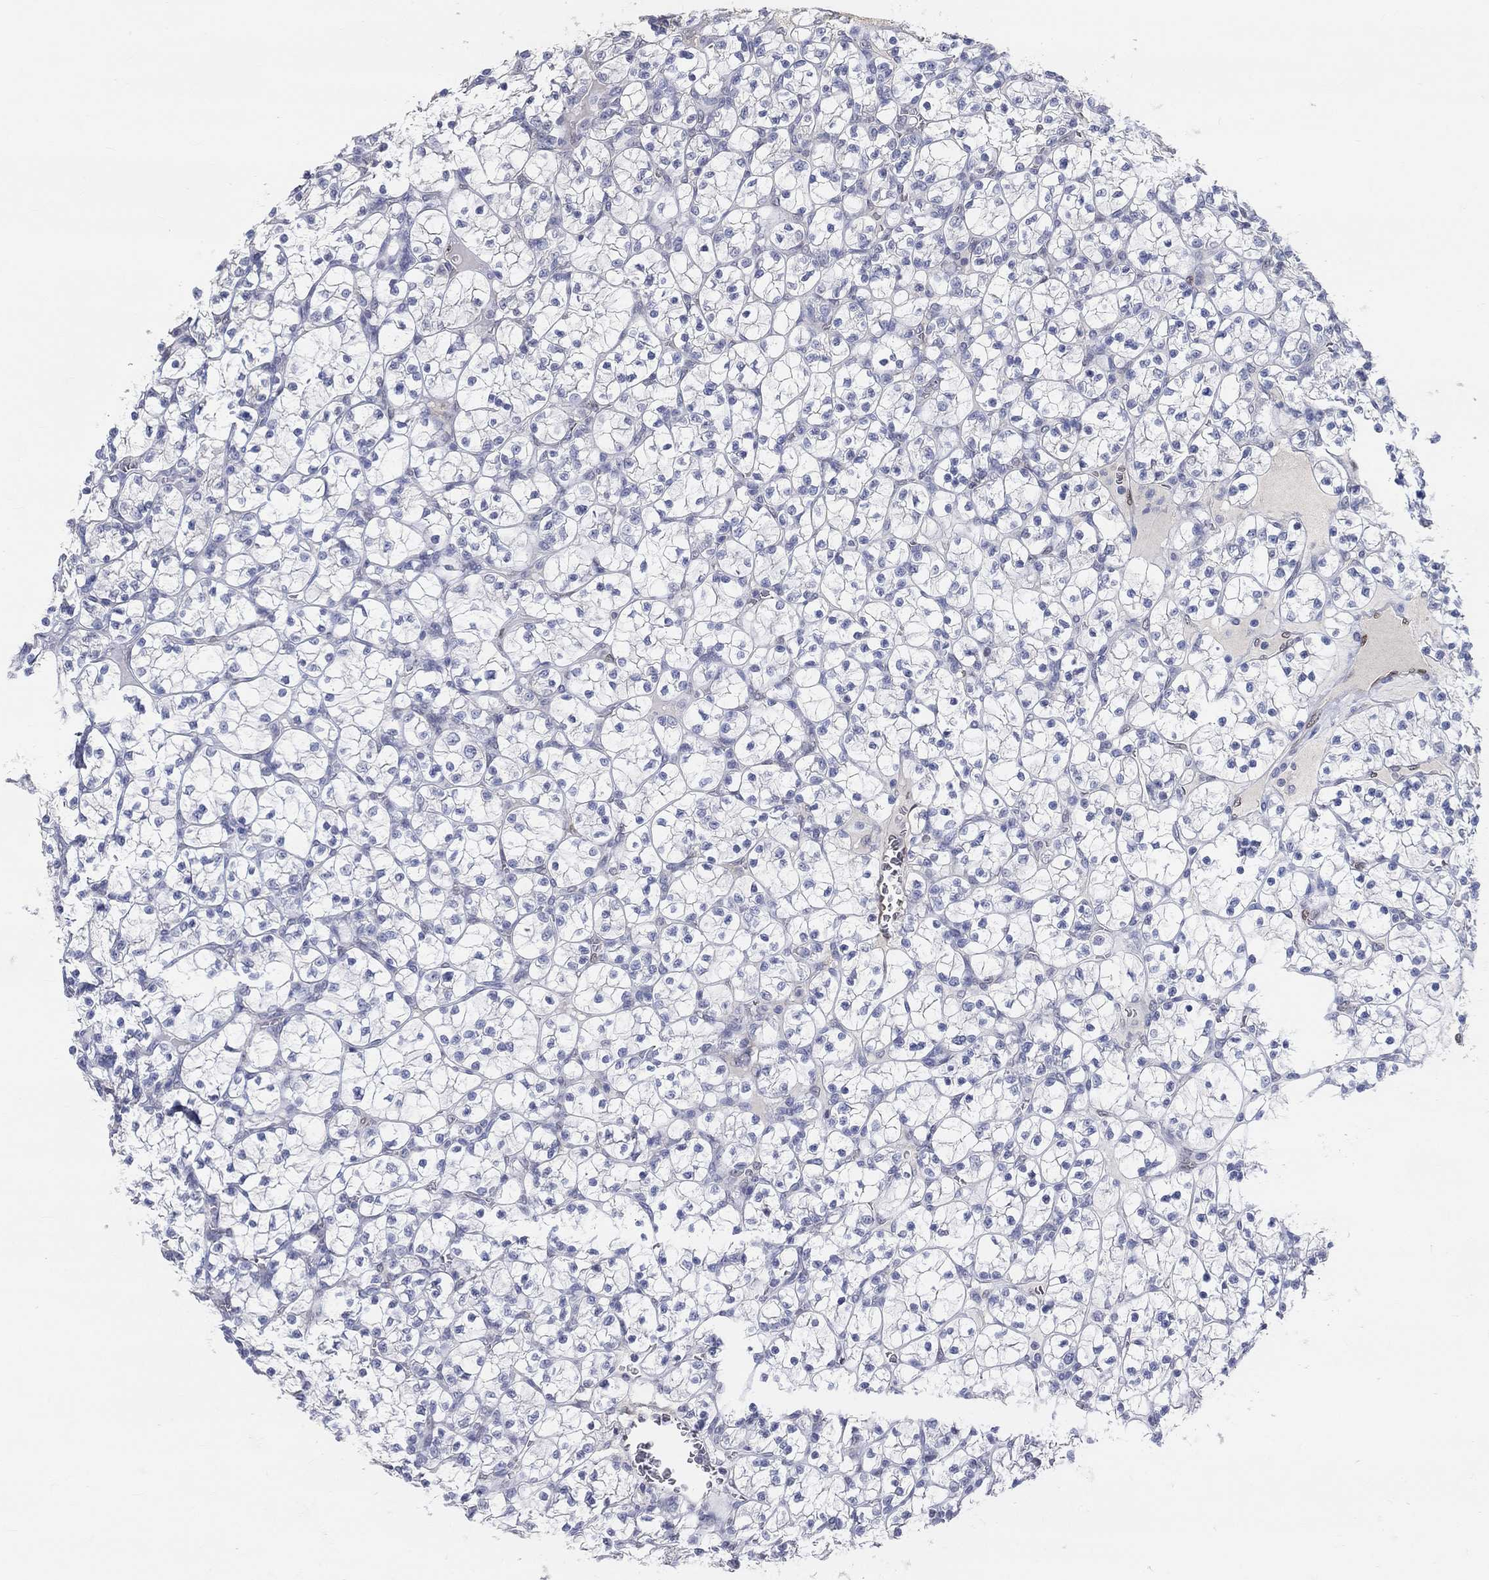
{"staining": {"intensity": "negative", "quantity": "none", "location": "none"}, "tissue": "renal cancer", "cell_type": "Tumor cells", "image_type": "cancer", "snomed": [{"axis": "morphology", "description": "Adenocarcinoma, NOS"}, {"axis": "topography", "description": "Kidney"}], "caption": "Immunohistochemical staining of human renal adenocarcinoma displays no significant expression in tumor cells.", "gene": "FGF2", "patient": {"sex": "female", "age": 89}}